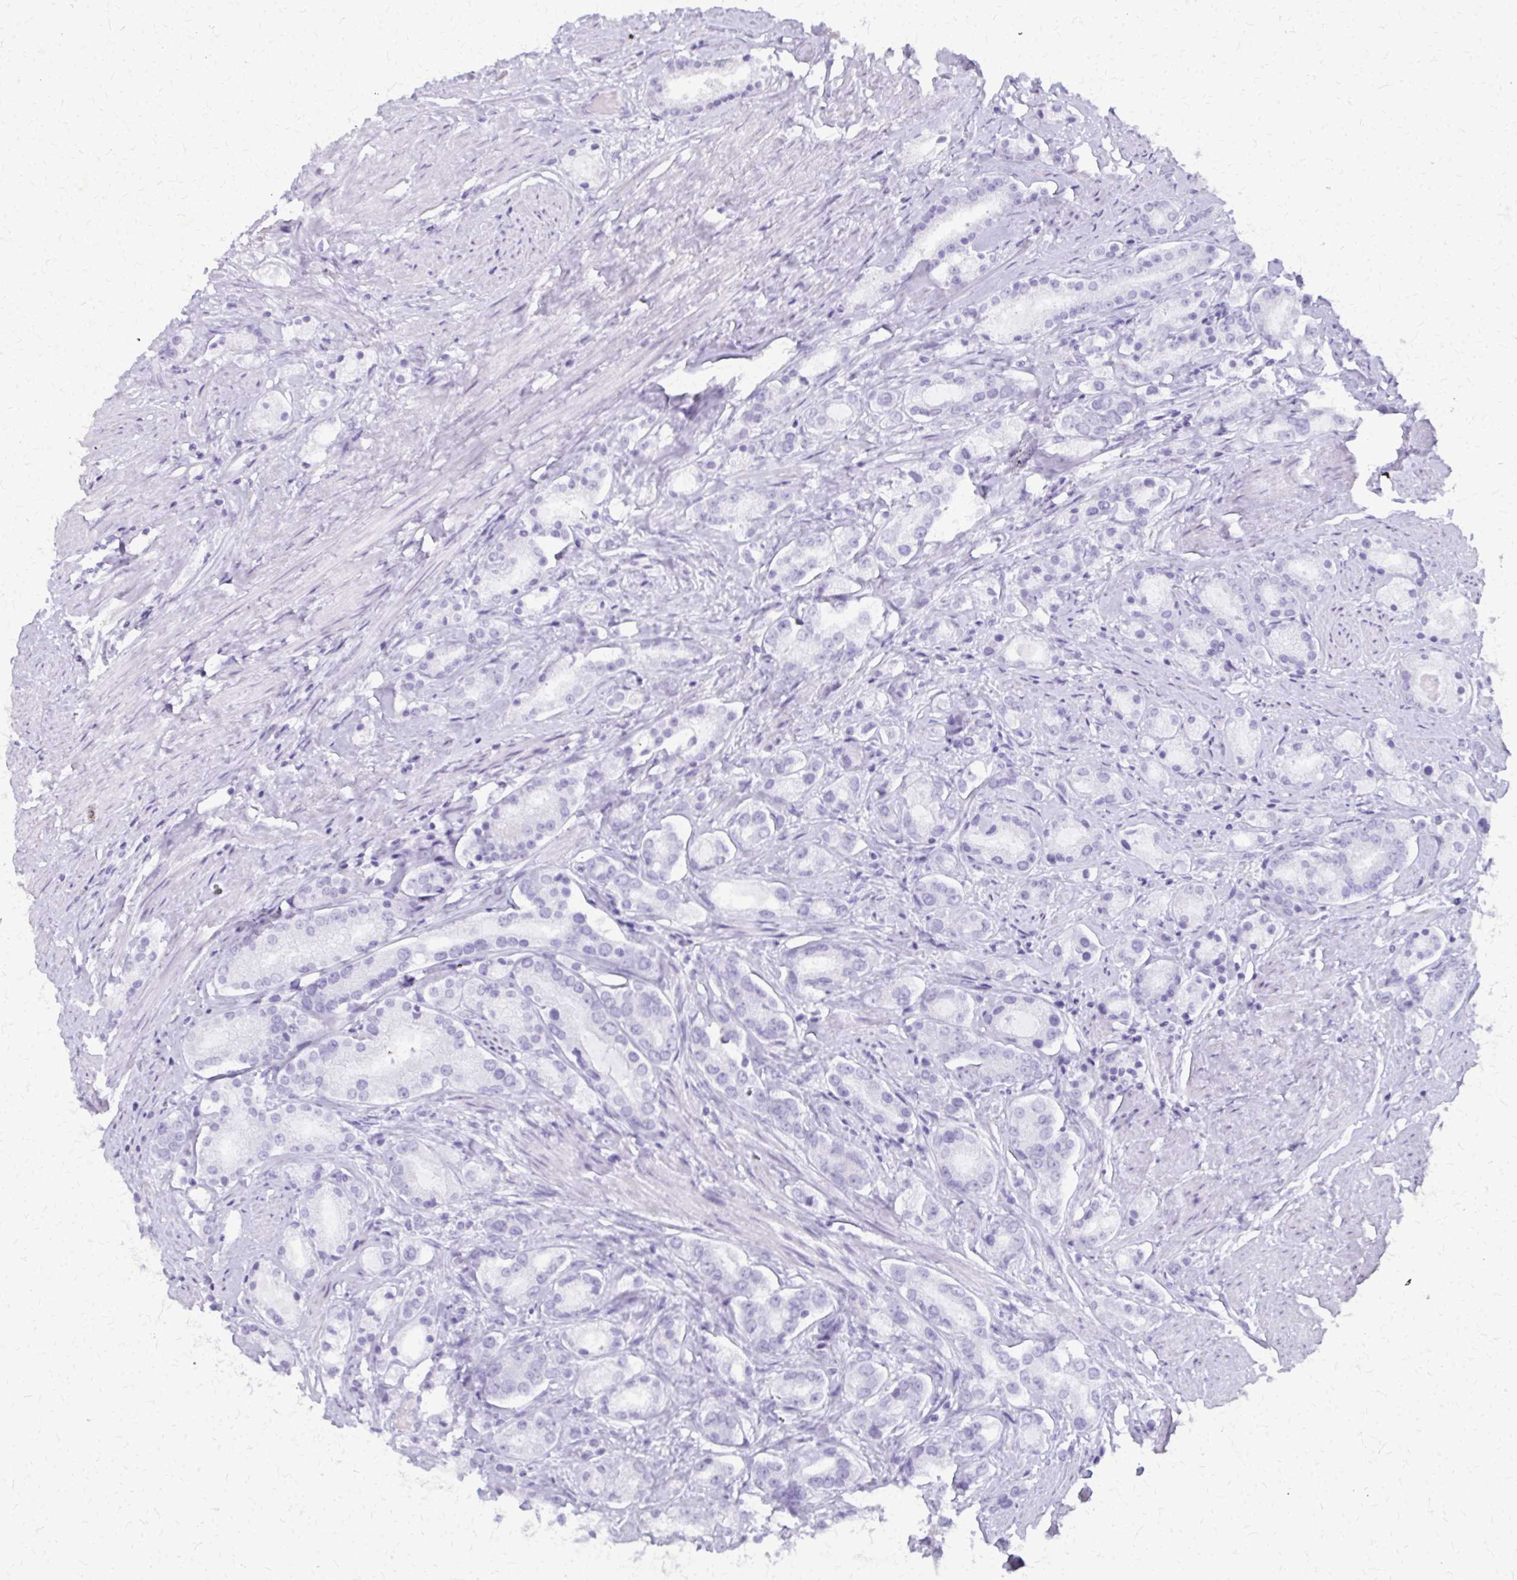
{"staining": {"intensity": "negative", "quantity": "none", "location": "none"}, "tissue": "prostate cancer", "cell_type": "Tumor cells", "image_type": "cancer", "snomed": [{"axis": "morphology", "description": "Adenocarcinoma, High grade"}, {"axis": "topography", "description": "Prostate"}], "caption": "Immunohistochemical staining of prostate cancer (high-grade adenocarcinoma) demonstrates no significant expression in tumor cells. Nuclei are stained in blue.", "gene": "FAM162B", "patient": {"sex": "male", "age": 63}}